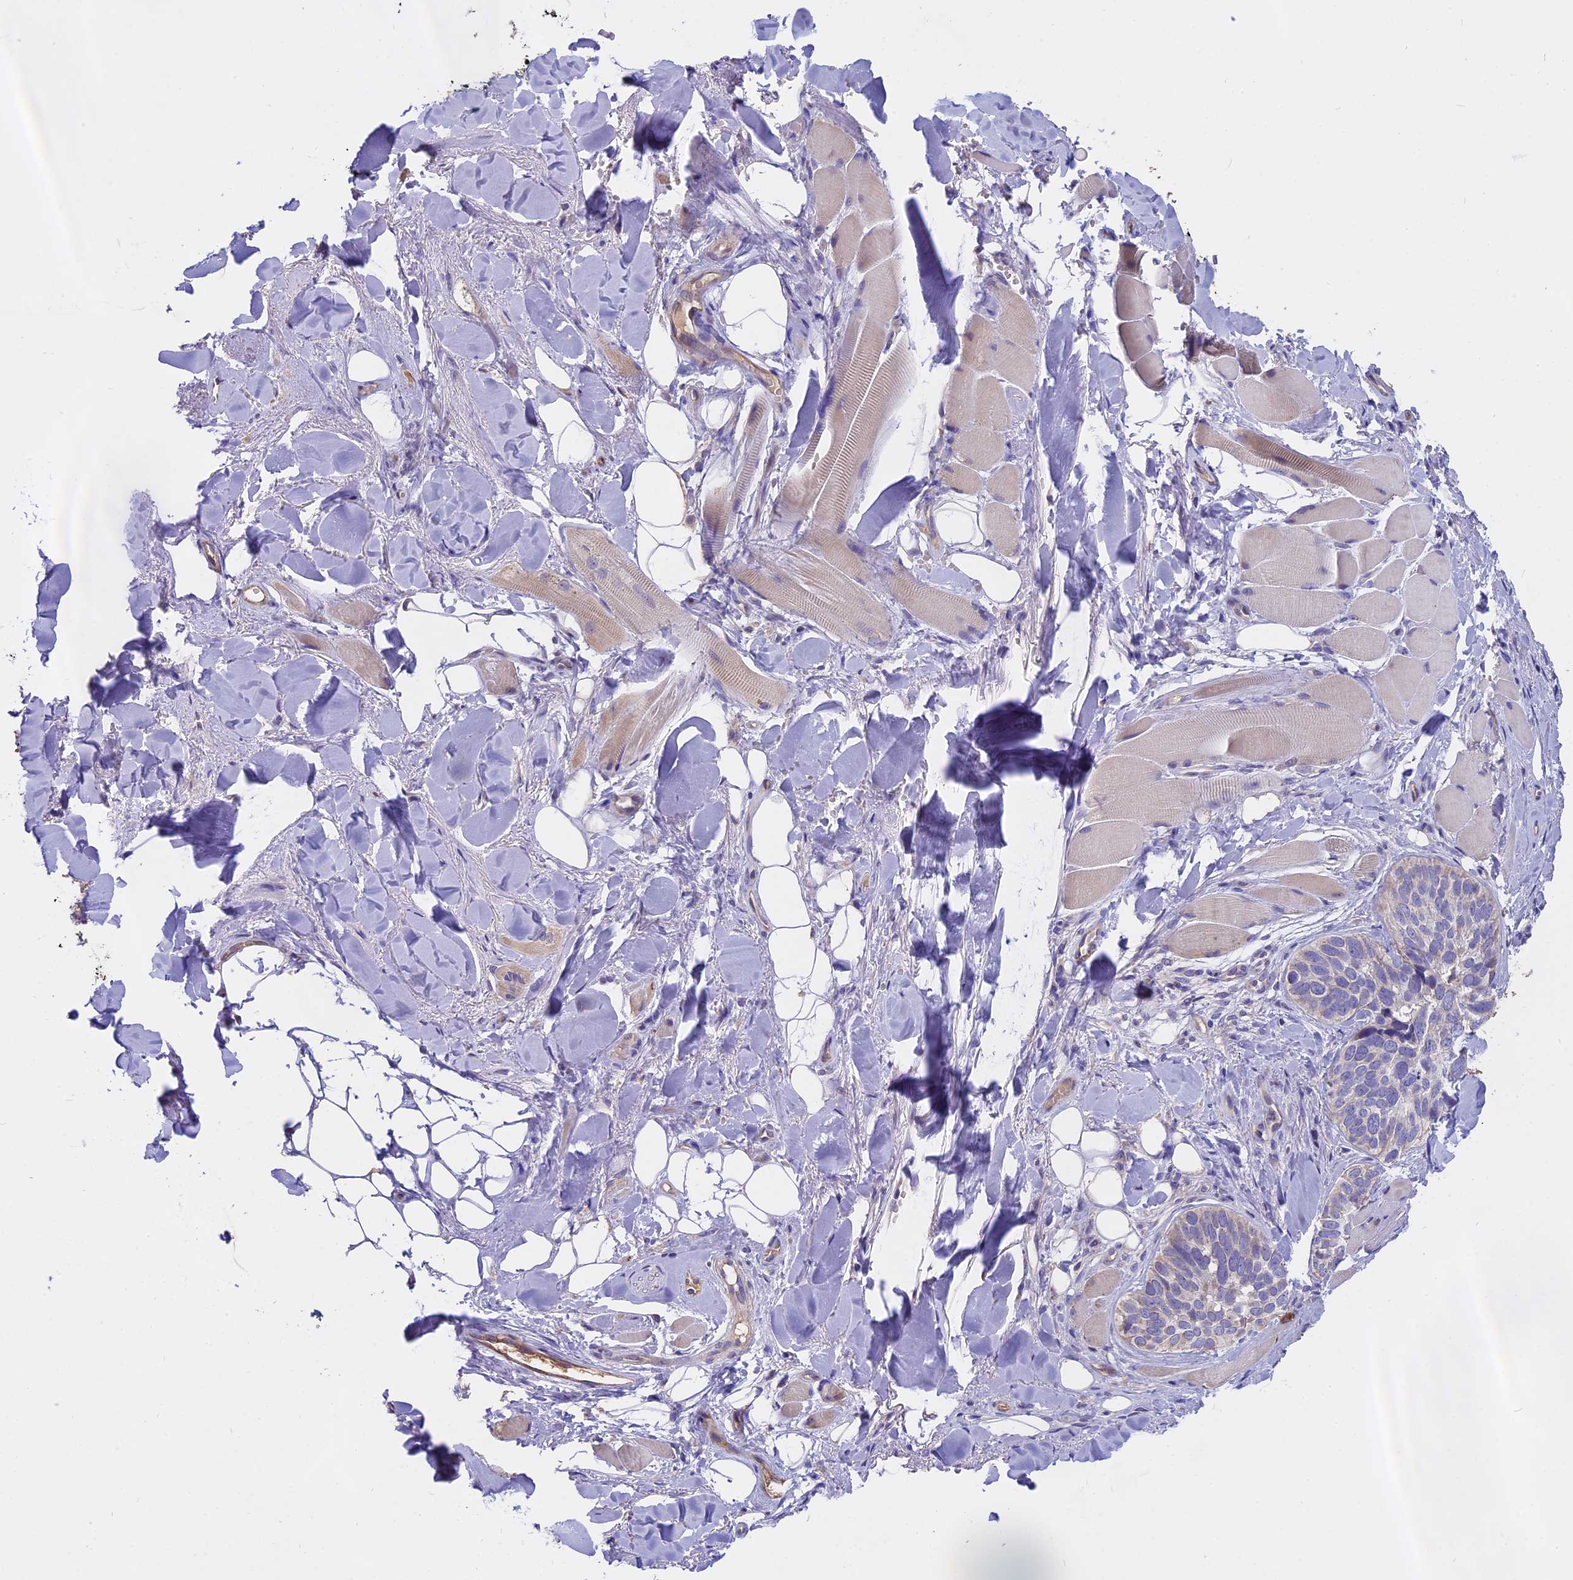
{"staining": {"intensity": "negative", "quantity": "none", "location": "none"}, "tissue": "skin cancer", "cell_type": "Tumor cells", "image_type": "cancer", "snomed": [{"axis": "morphology", "description": "Basal cell carcinoma"}, {"axis": "topography", "description": "Skin"}], "caption": "The image displays no significant expression in tumor cells of basal cell carcinoma (skin).", "gene": "WFDC2", "patient": {"sex": "male", "age": 62}}